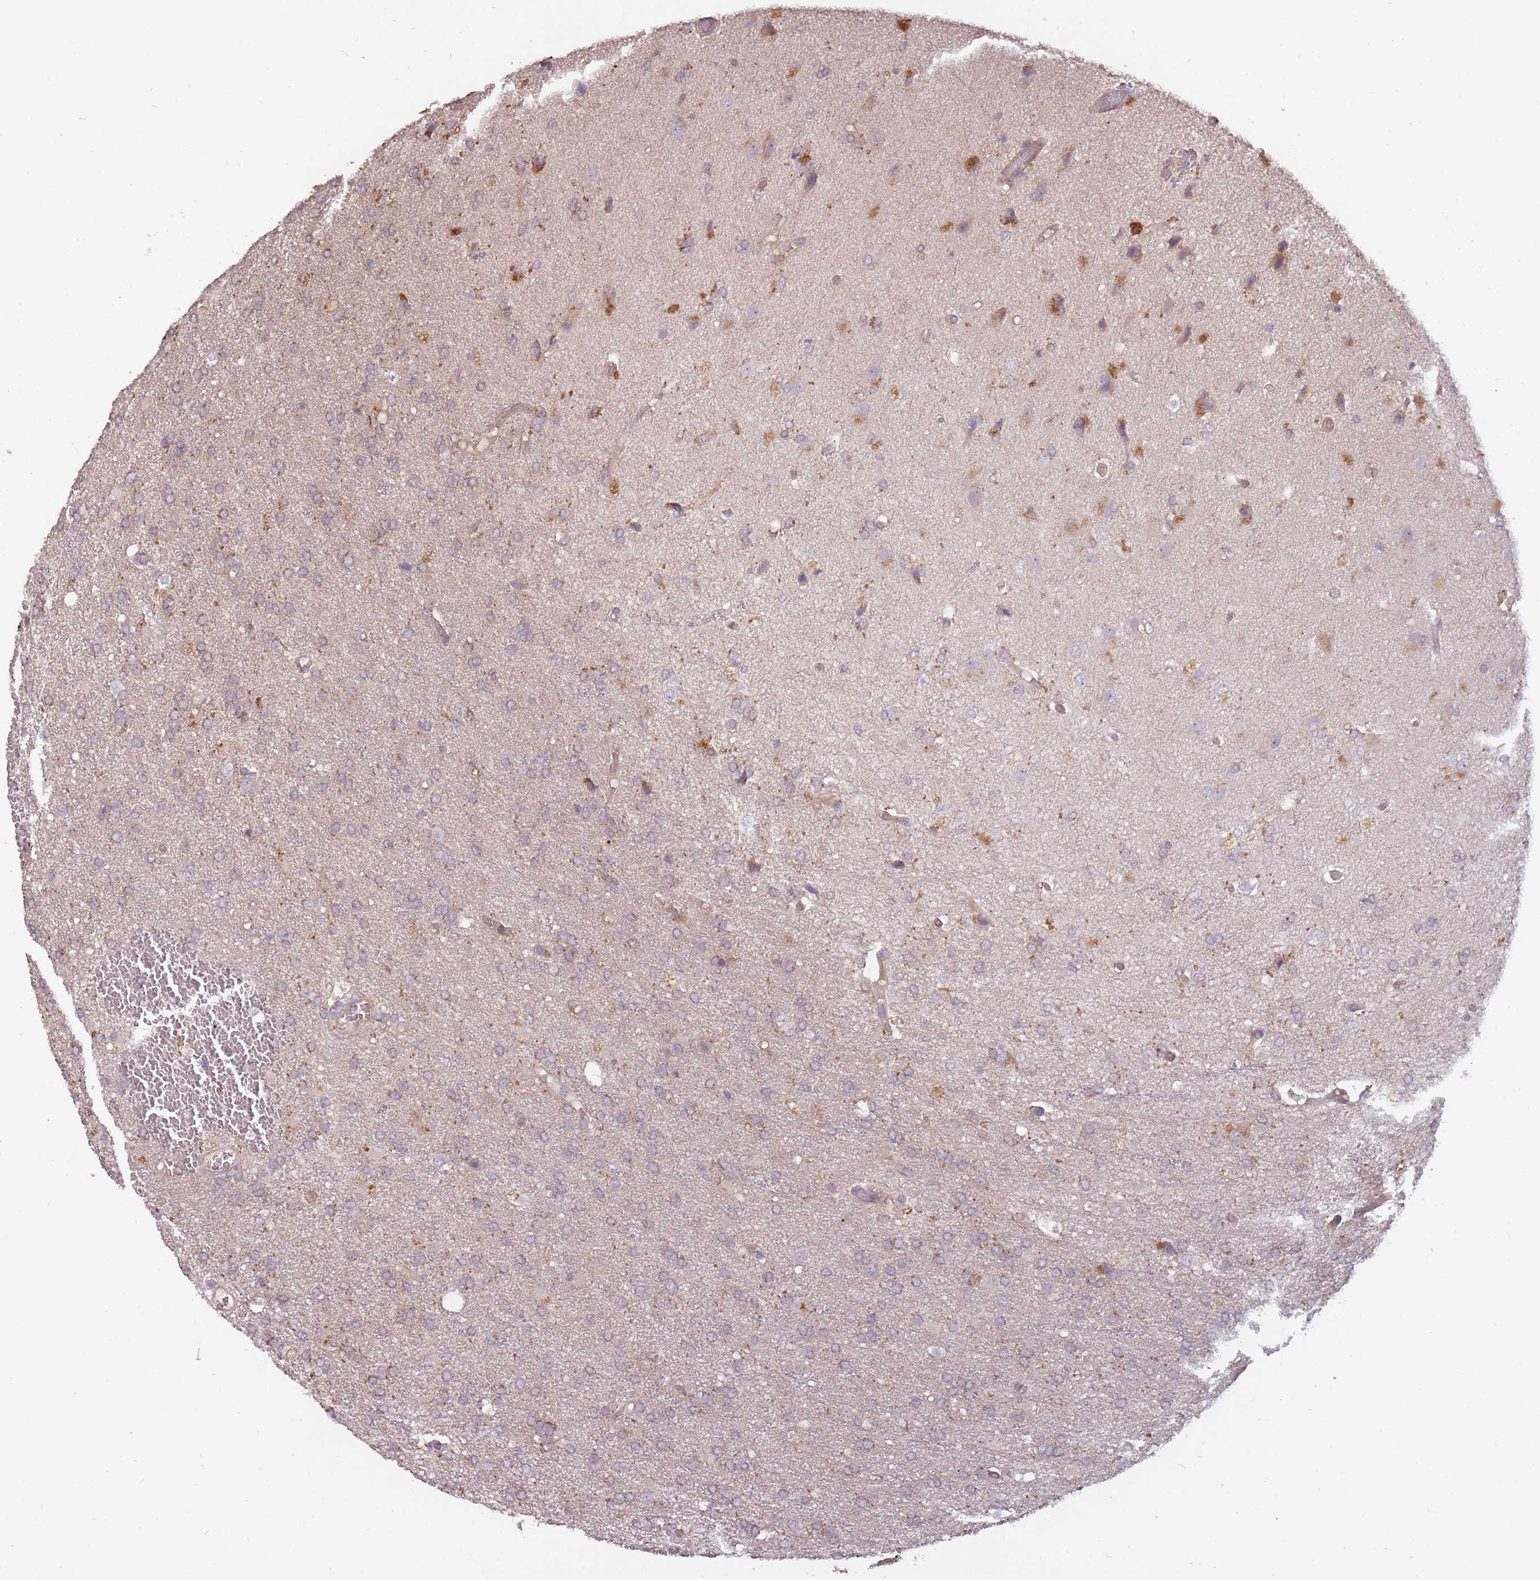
{"staining": {"intensity": "weak", "quantity": "25%-75%", "location": "cytoplasmic/membranous"}, "tissue": "glioma", "cell_type": "Tumor cells", "image_type": "cancer", "snomed": [{"axis": "morphology", "description": "Glioma, malignant, High grade"}, {"axis": "topography", "description": "Brain"}], "caption": "Immunohistochemical staining of glioma exhibits low levels of weak cytoplasmic/membranous staining in about 25%-75% of tumor cells.", "gene": "LRATD2", "patient": {"sex": "female", "age": 74}}